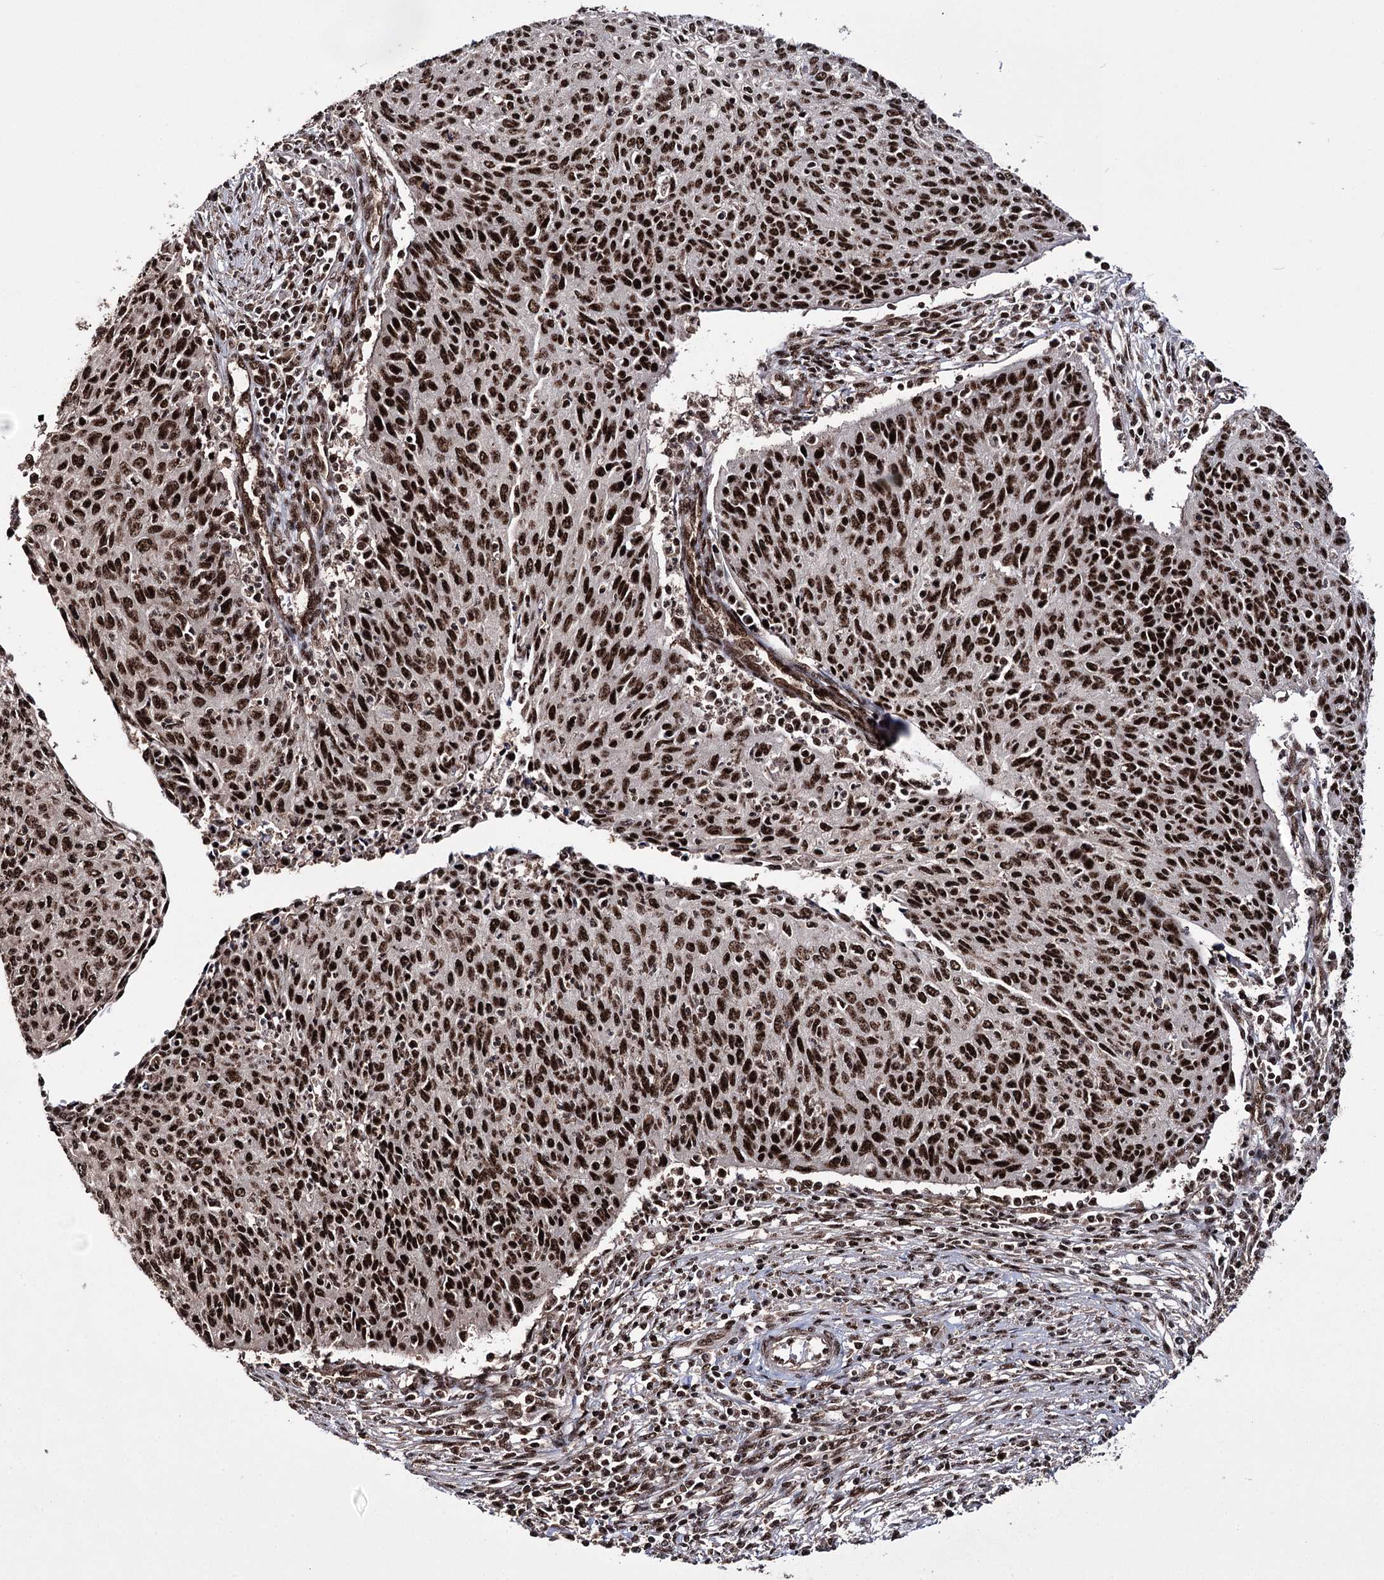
{"staining": {"intensity": "strong", "quantity": ">75%", "location": "nuclear"}, "tissue": "cervical cancer", "cell_type": "Tumor cells", "image_type": "cancer", "snomed": [{"axis": "morphology", "description": "Squamous cell carcinoma, NOS"}, {"axis": "topography", "description": "Cervix"}], "caption": "Cervical cancer (squamous cell carcinoma) stained for a protein (brown) reveals strong nuclear positive staining in about >75% of tumor cells.", "gene": "PRPF40A", "patient": {"sex": "female", "age": 38}}